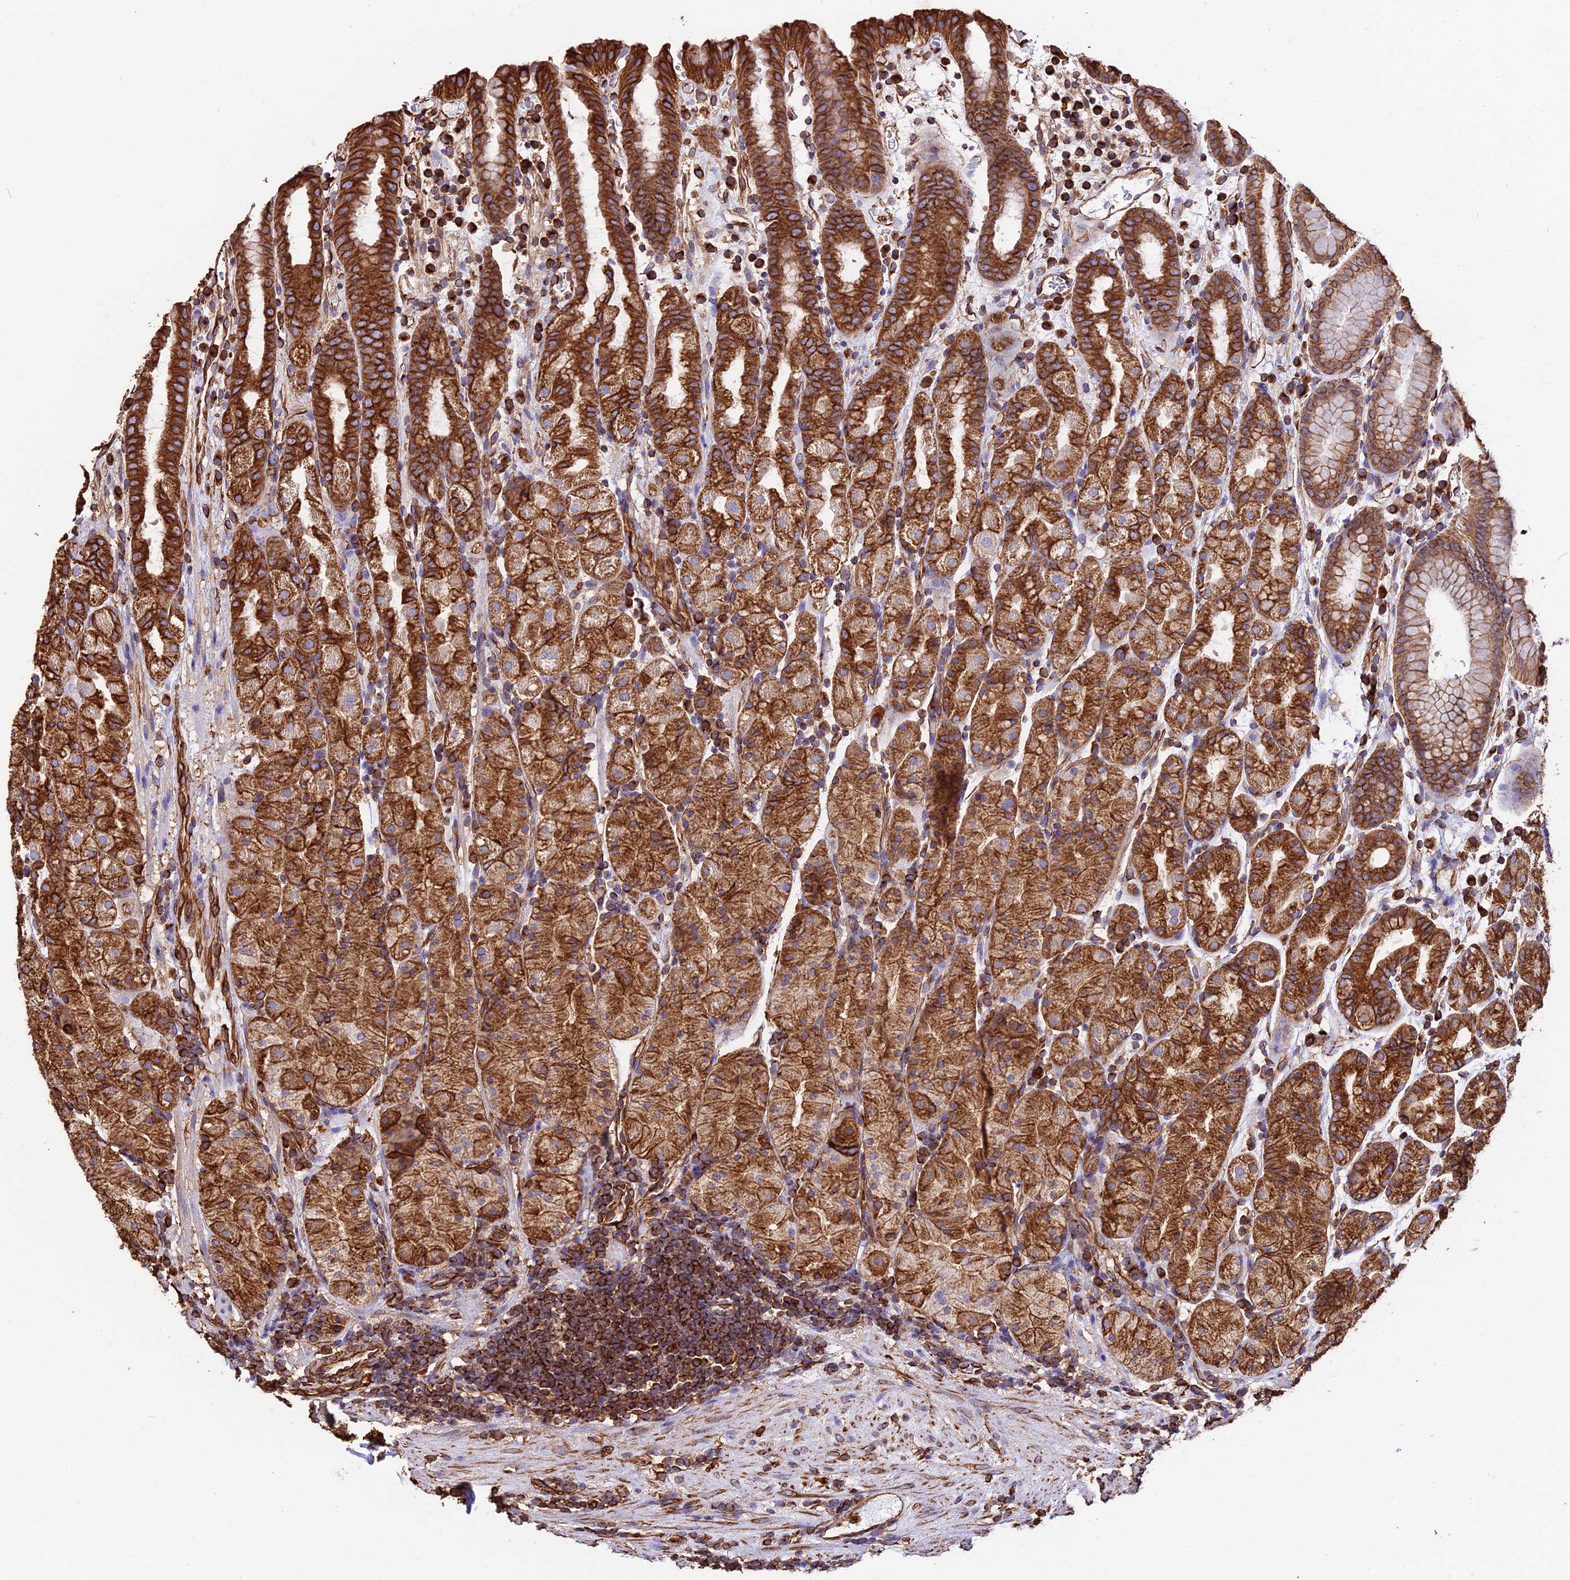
{"staining": {"intensity": "strong", "quantity": ">75%", "location": "cytoplasmic/membranous"}, "tissue": "stomach", "cell_type": "Glandular cells", "image_type": "normal", "snomed": [{"axis": "morphology", "description": "Normal tissue, NOS"}, {"axis": "topography", "description": "Stomach, upper"}, {"axis": "topography", "description": "Stomach, lower"}, {"axis": "topography", "description": "Small intestine"}], "caption": "This is a photomicrograph of immunohistochemistry (IHC) staining of benign stomach, which shows strong expression in the cytoplasmic/membranous of glandular cells.", "gene": "TUBA1A", "patient": {"sex": "male", "age": 68}}